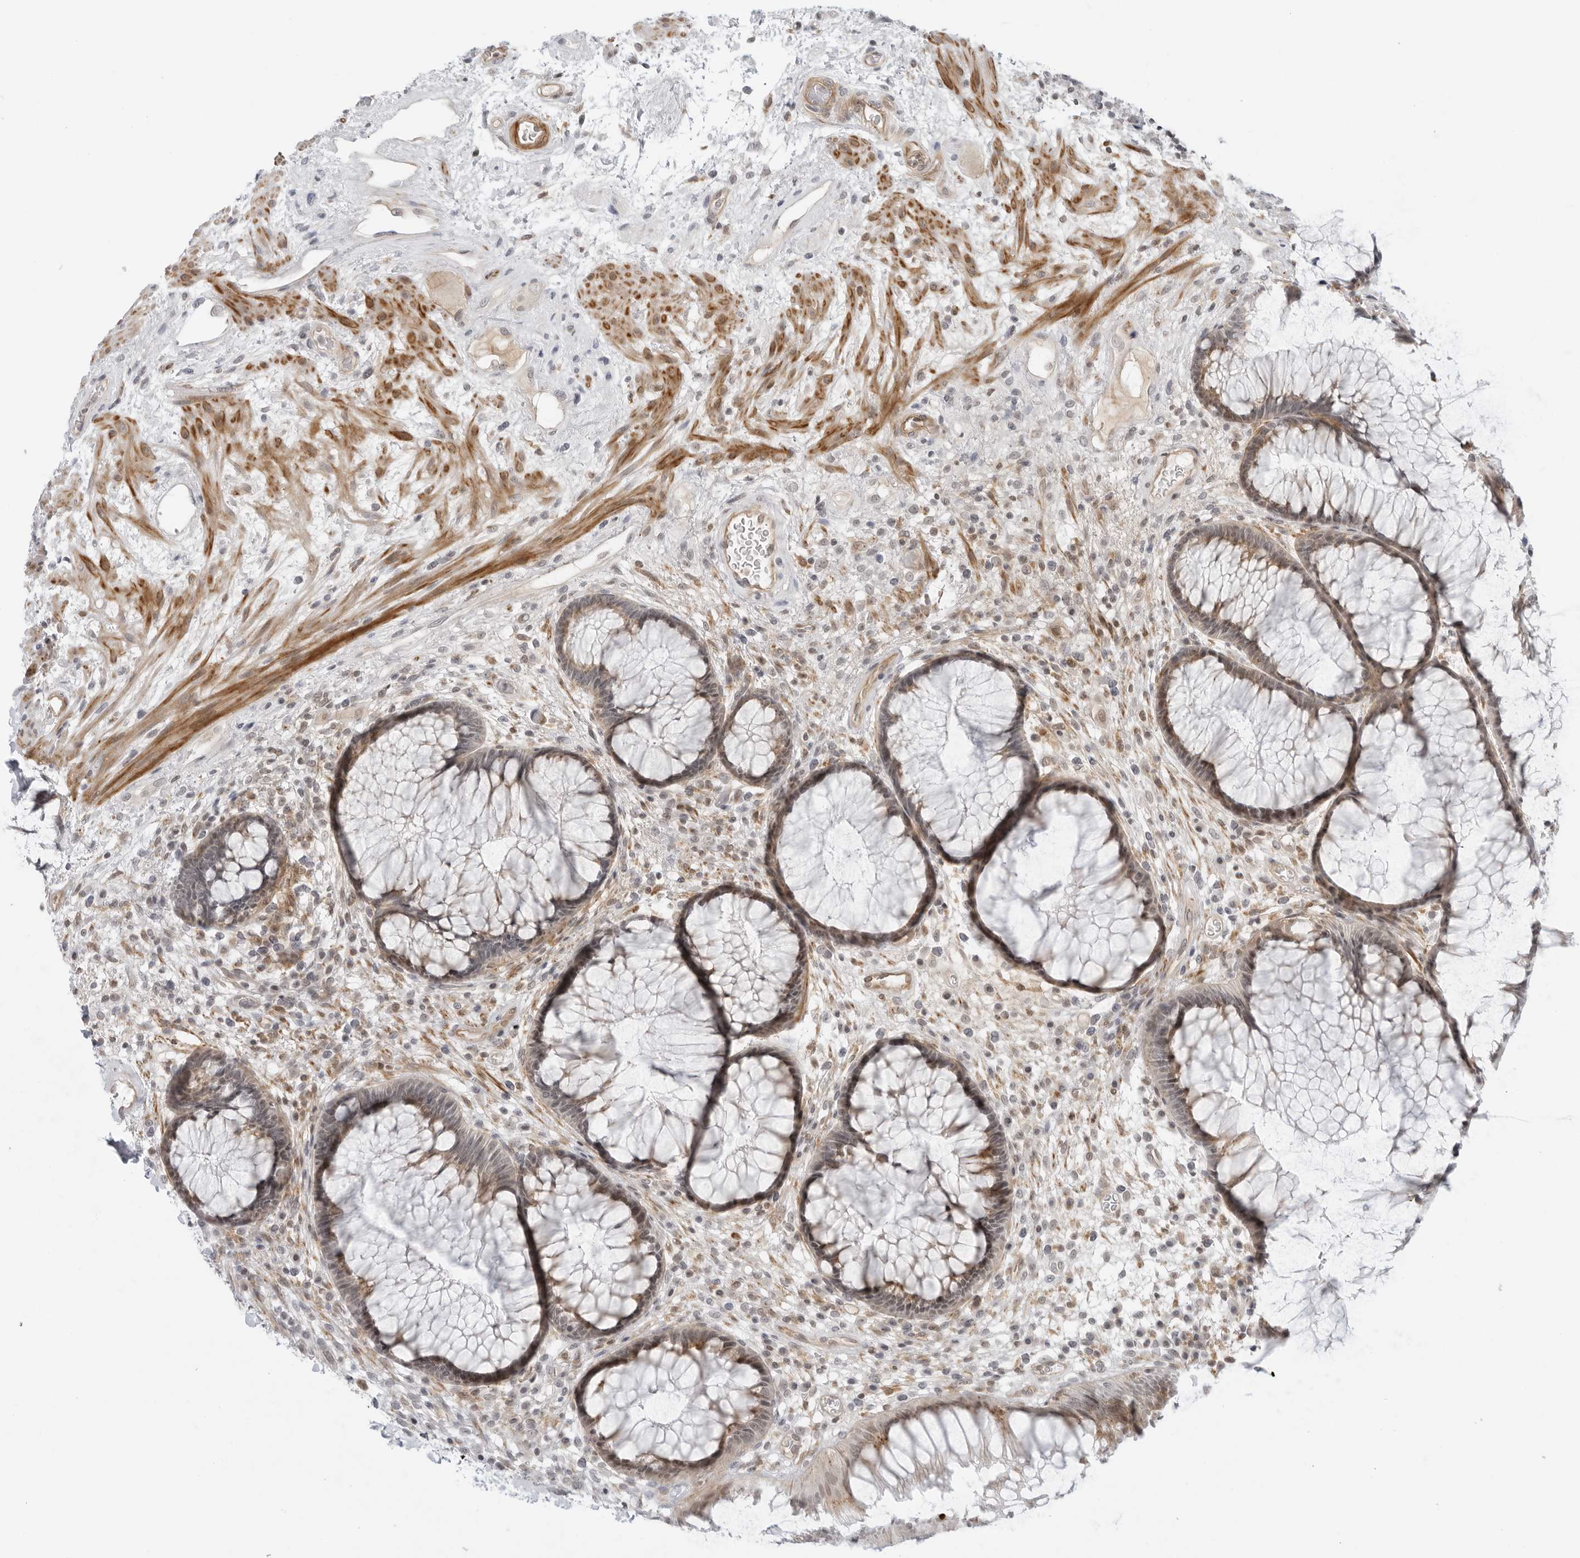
{"staining": {"intensity": "weak", "quantity": "25%-75%", "location": "cytoplasmic/membranous,nuclear"}, "tissue": "rectum", "cell_type": "Glandular cells", "image_type": "normal", "snomed": [{"axis": "morphology", "description": "Normal tissue, NOS"}, {"axis": "topography", "description": "Rectum"}], "caption": "Unremarkable rectum demonstrates weak cytoplasmic/membranous,nuclear expression in about 25%-75% of glandular cells, visualized by immunohistochemistry. The protein is stained brown, and the nuclei are stained in blue (DAB IHC with brightfield microscopy, high magnification).", "gene": "SUGCT", "patient": {"sex": "male", "age": 51}}